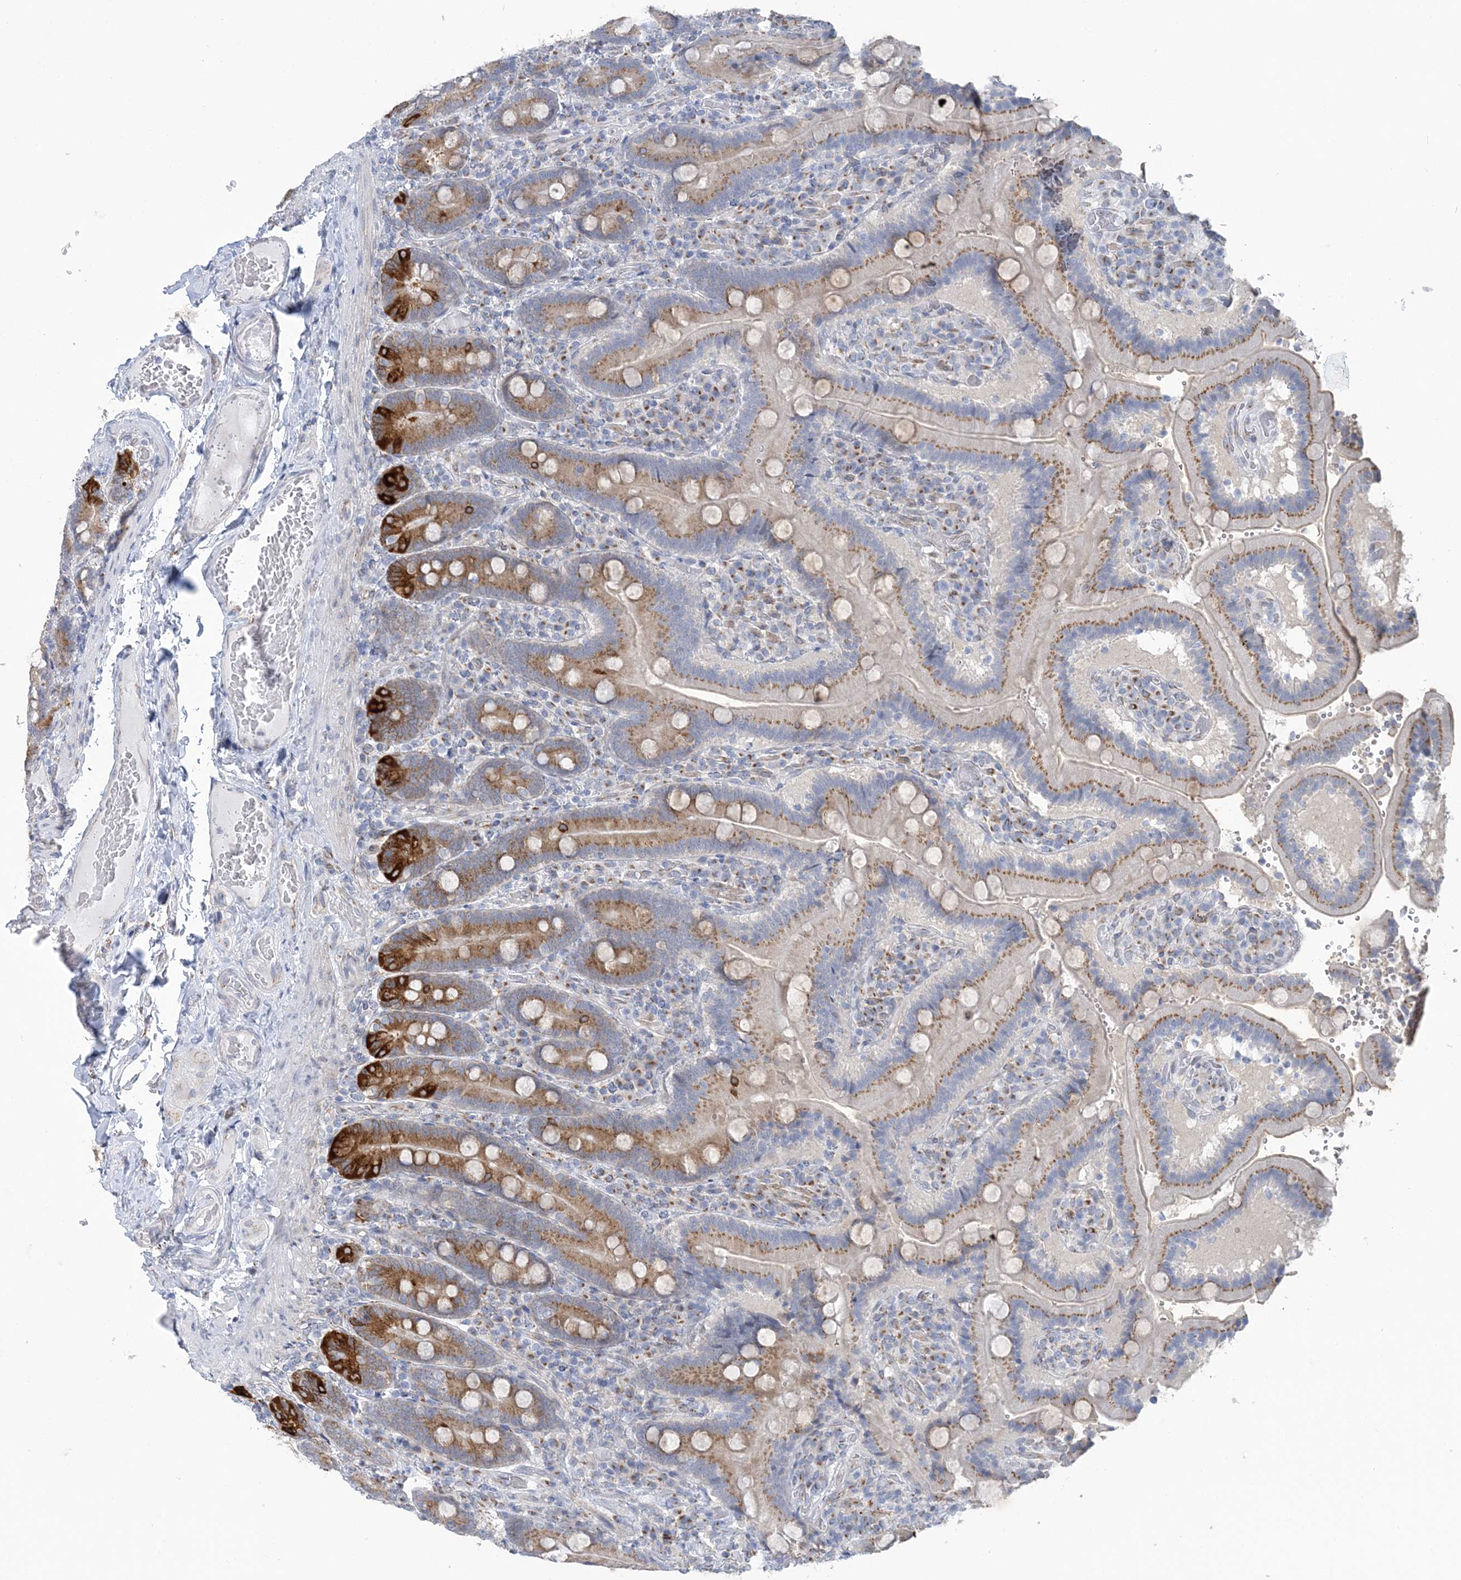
{"staining": {"intensity": "strong", "quantity": "25%-75%", "location": "cytoplasmic/membranous"}, "tissue": "duodenum", "cell_type": "Glandular cells", "image_type": "normal", "snomed": [{"axis": "morphology", "description": "Normal tissue, NOS"}, {"axis": "topography", "description": "Duodenum"}], "caption": "Protein staining shows strong cytoplasmic/membranous expression in about 25%-75% of glandular cells in normal duodenum. (Brightfield microscopy of DAB IHC at high magnification).", "gene": "PLEKHG4B", "patient": {"sex": "female", "age": 62}}